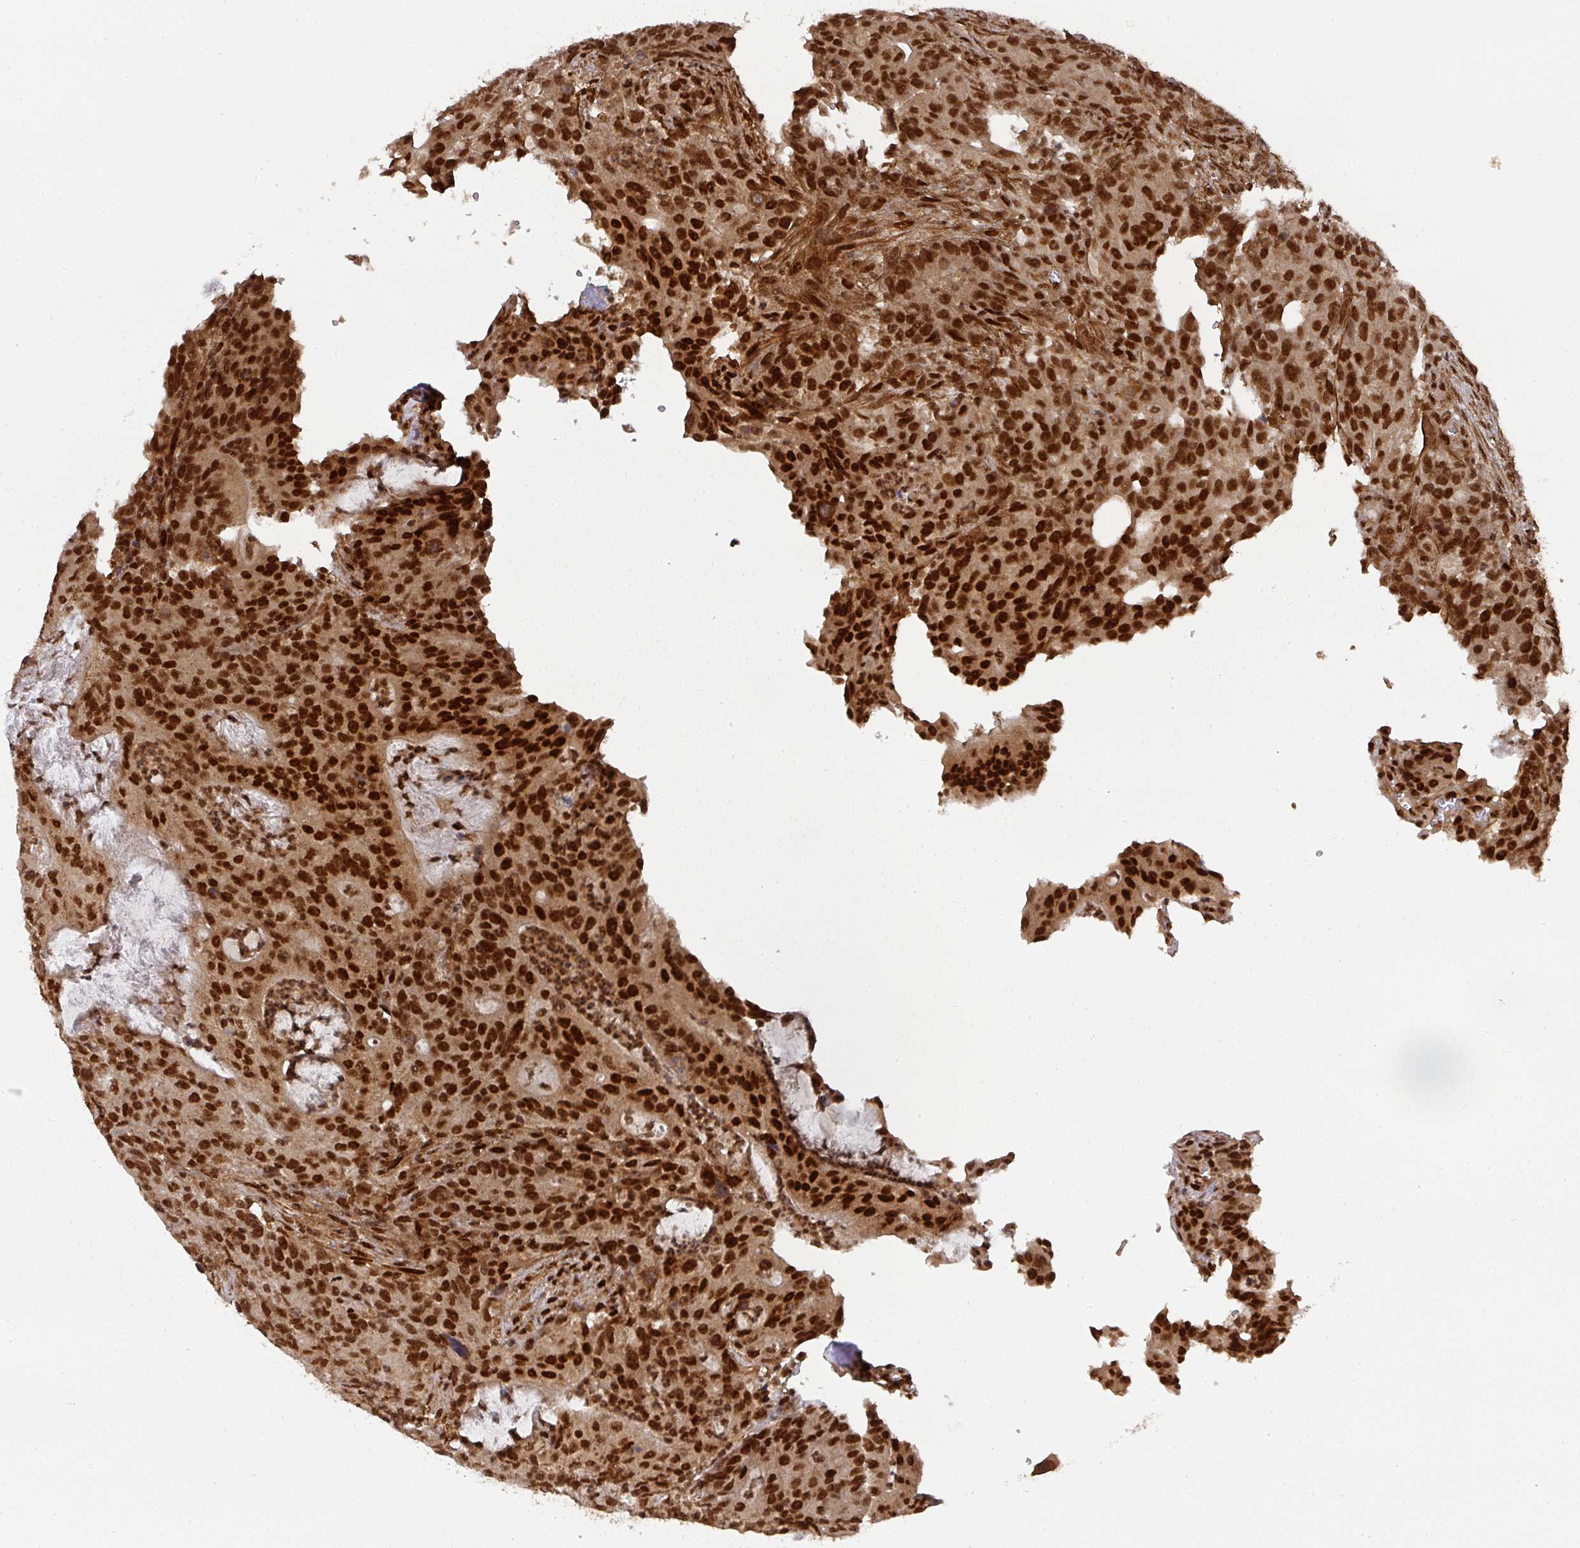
{"staining": {"intensity": "strong", "quantity": ">75%", "location": "nuclear"}, "tissue": "colorectal cancer", "cell_type": "Tumor cells", "image_type": "cancer", "snomed": [{"axis": "morphology", "description": "Adenocarcinoma, NOS"}, {"axis": "topography", "description": "Colon"}], "caption": "About >75% of tumor cells in human colorectal cancer display strong nuclear protein expression as visualized by brown immunohistochemical staining.", "gene": "DIDO1", "patient": {"sex": "male", "age": 83}}